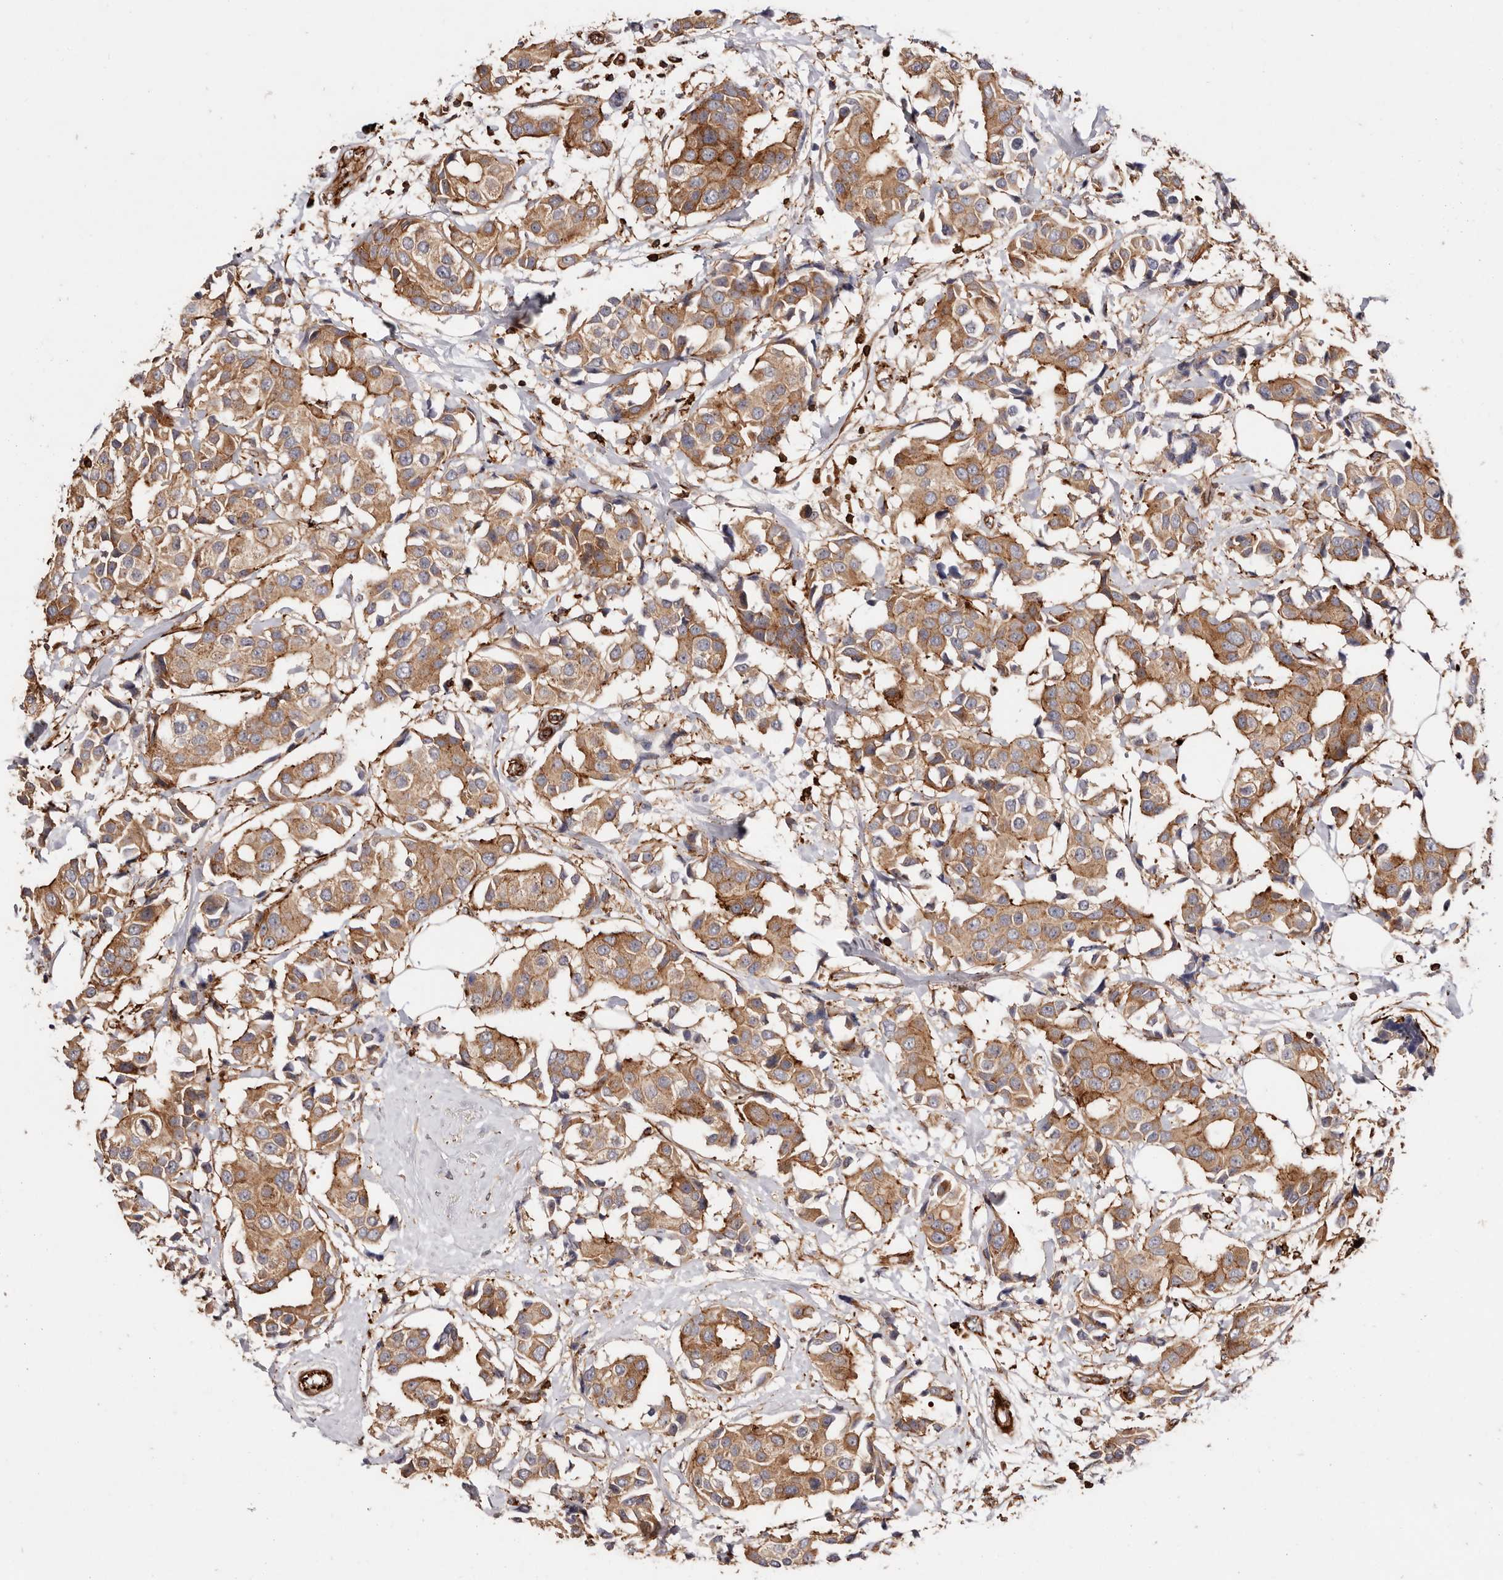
{"staining": {"intensity": "moderate", "quantity": ">75%", "location": "cytoplasmic/membranous"}, "tissue": "breast cancer", "cell_type": "Tumor cells", "image_type": "cancer", "snomed": [{"axis": "morphology", "description": "Normal tissue, NOS"}, {"axis": "morphology", "description": "Duct carcinoma"}, {"axis": "topography", "description": "Breast"}], "caption": "A micrograph of human intraductal carcinoma (breast) stained for a protein demonstrates moderate cytoplasmic/membranous brown staining in tumor cells.", "gene": "PTPN22", "patient": {"sex": "female", "age": 39}}